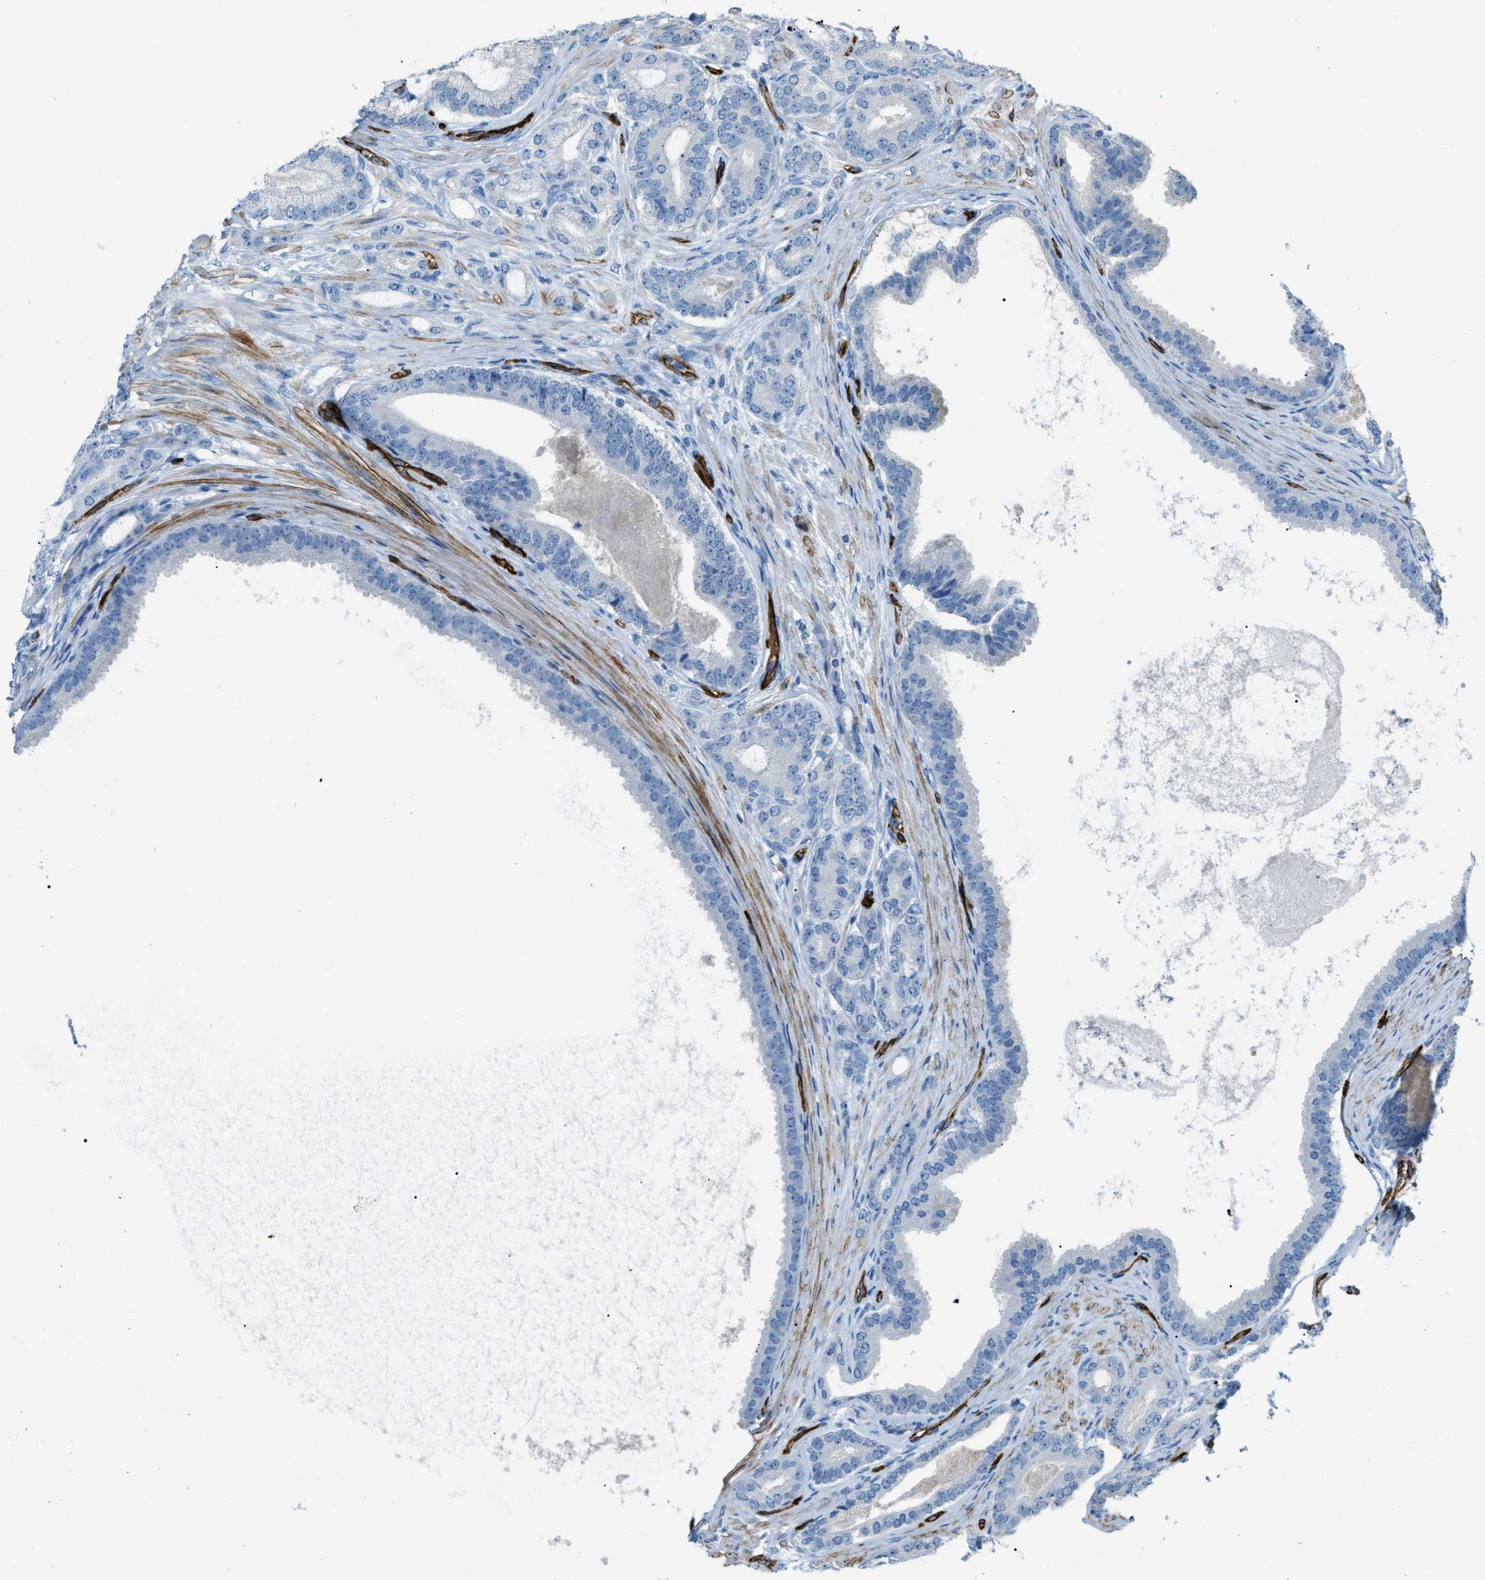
{"staining": {"intensity": "negative", "quantity": "none", "location": "none"}, "tissue": "prostate cancer", "cell_type": "Tumor cells", "image_type": "cancer", "snomed": [{"axis": "morphology", "description": "Adenocarcinoma, High grade"}, {"axis": "topography", "description": "Prostate"}], "caption": "An immunohistochemistry micrograph of prostate cancer is shown. There is no staining in tumor cells of prostate cancer.", "gene": "SLC22A15", "patient": {"sex": "male", "age": 60}}